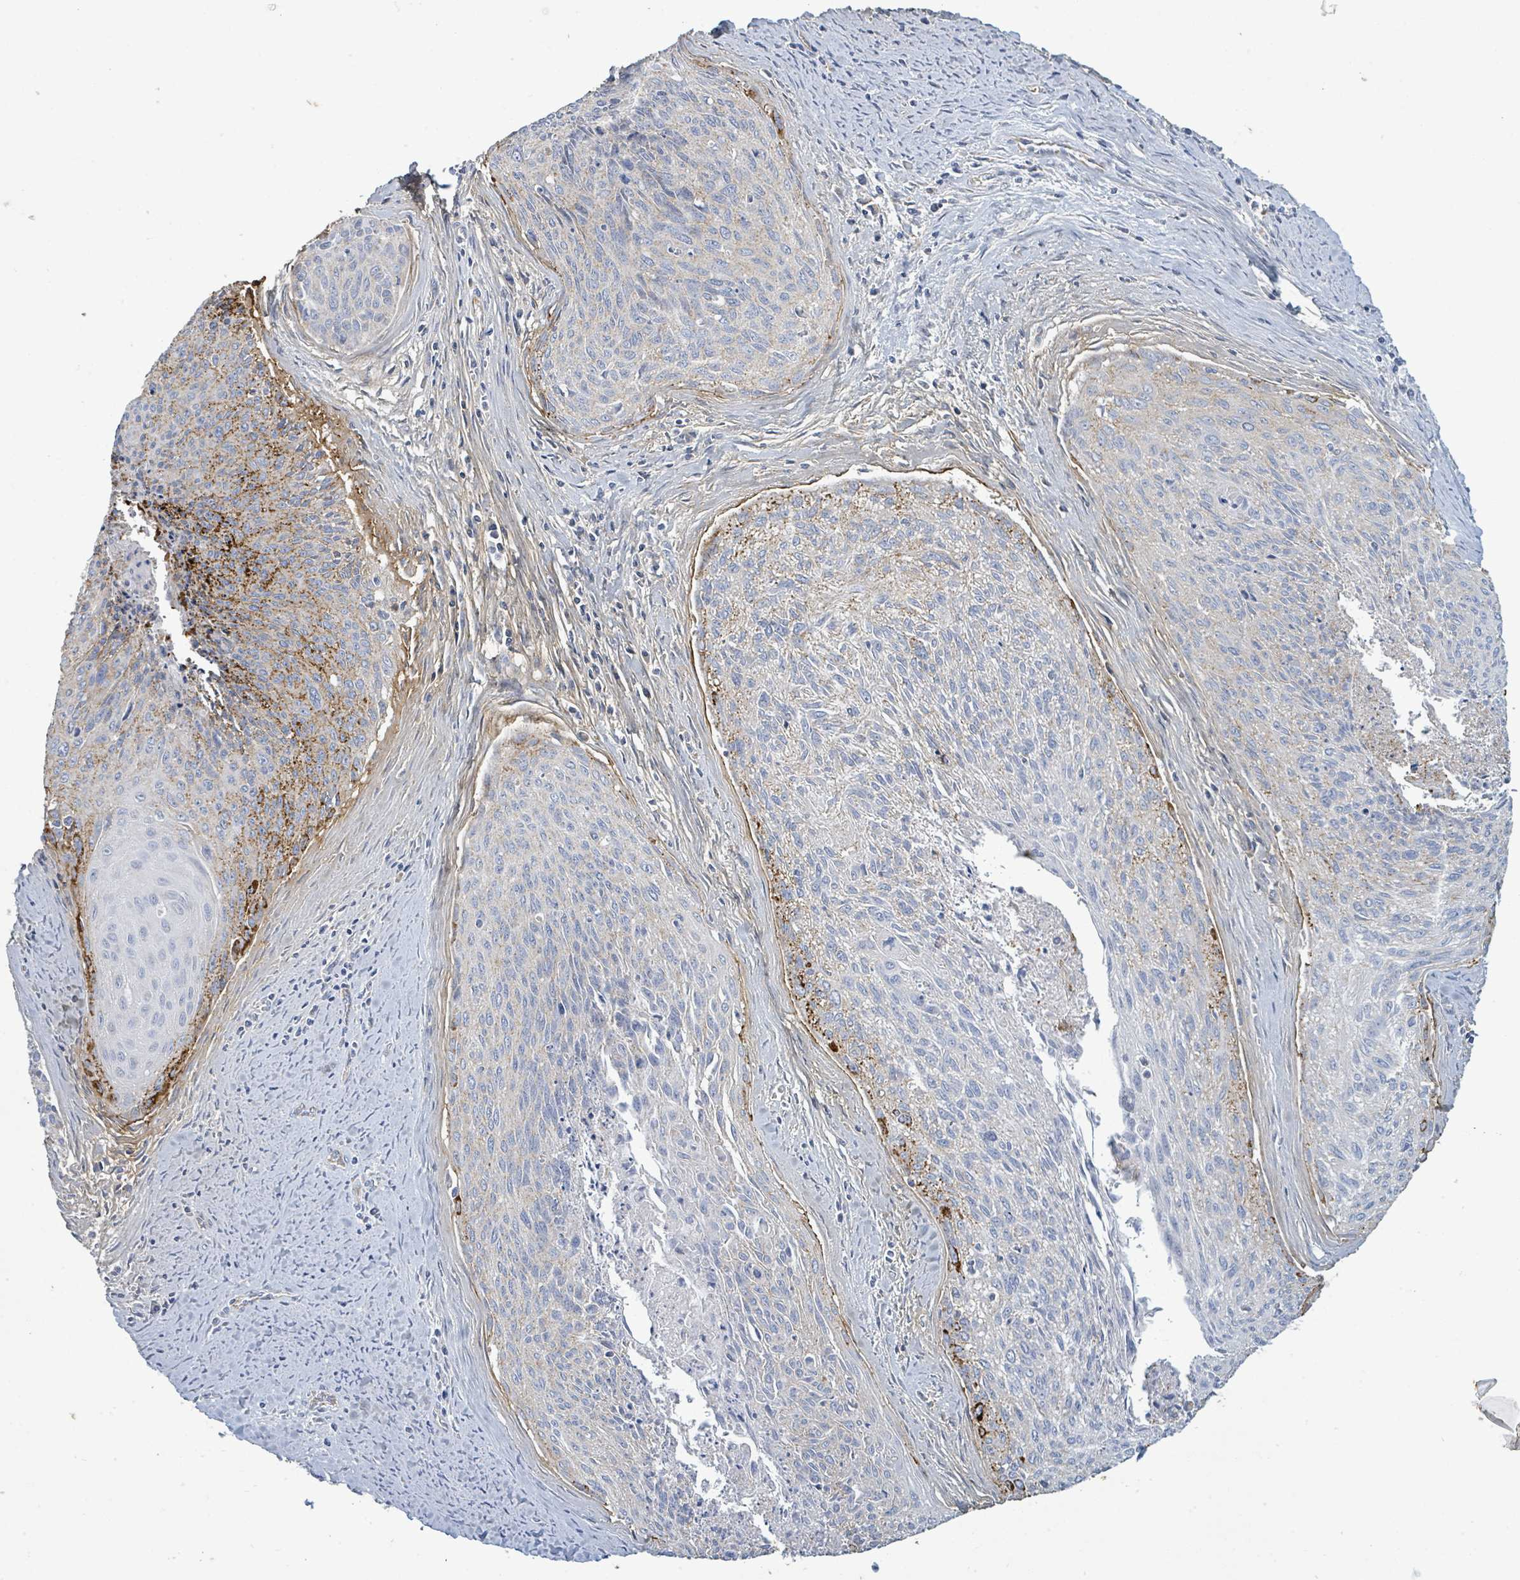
{"staining": {"intensity": "moderate", "quantity": "25%-75%", "location": "cytoplasmic/membranous"}, "tissue": "cervical cancer", "cell_type": "Tumor cells", "image_type": "cancer", "snomed": [{"axis": "morphology", "description": "Squamous cell carcinoma, NOS"}, {"axis": "topography", "description": "Cervix"}], "caption": "Human cervical cancer stained with a brown dye reveals moderate cytoplasmic/membranous positive staining in about 25%-75% of tumor cells.", "gene": "ALG12", "patient": {"sex": "female", "age": 55}}